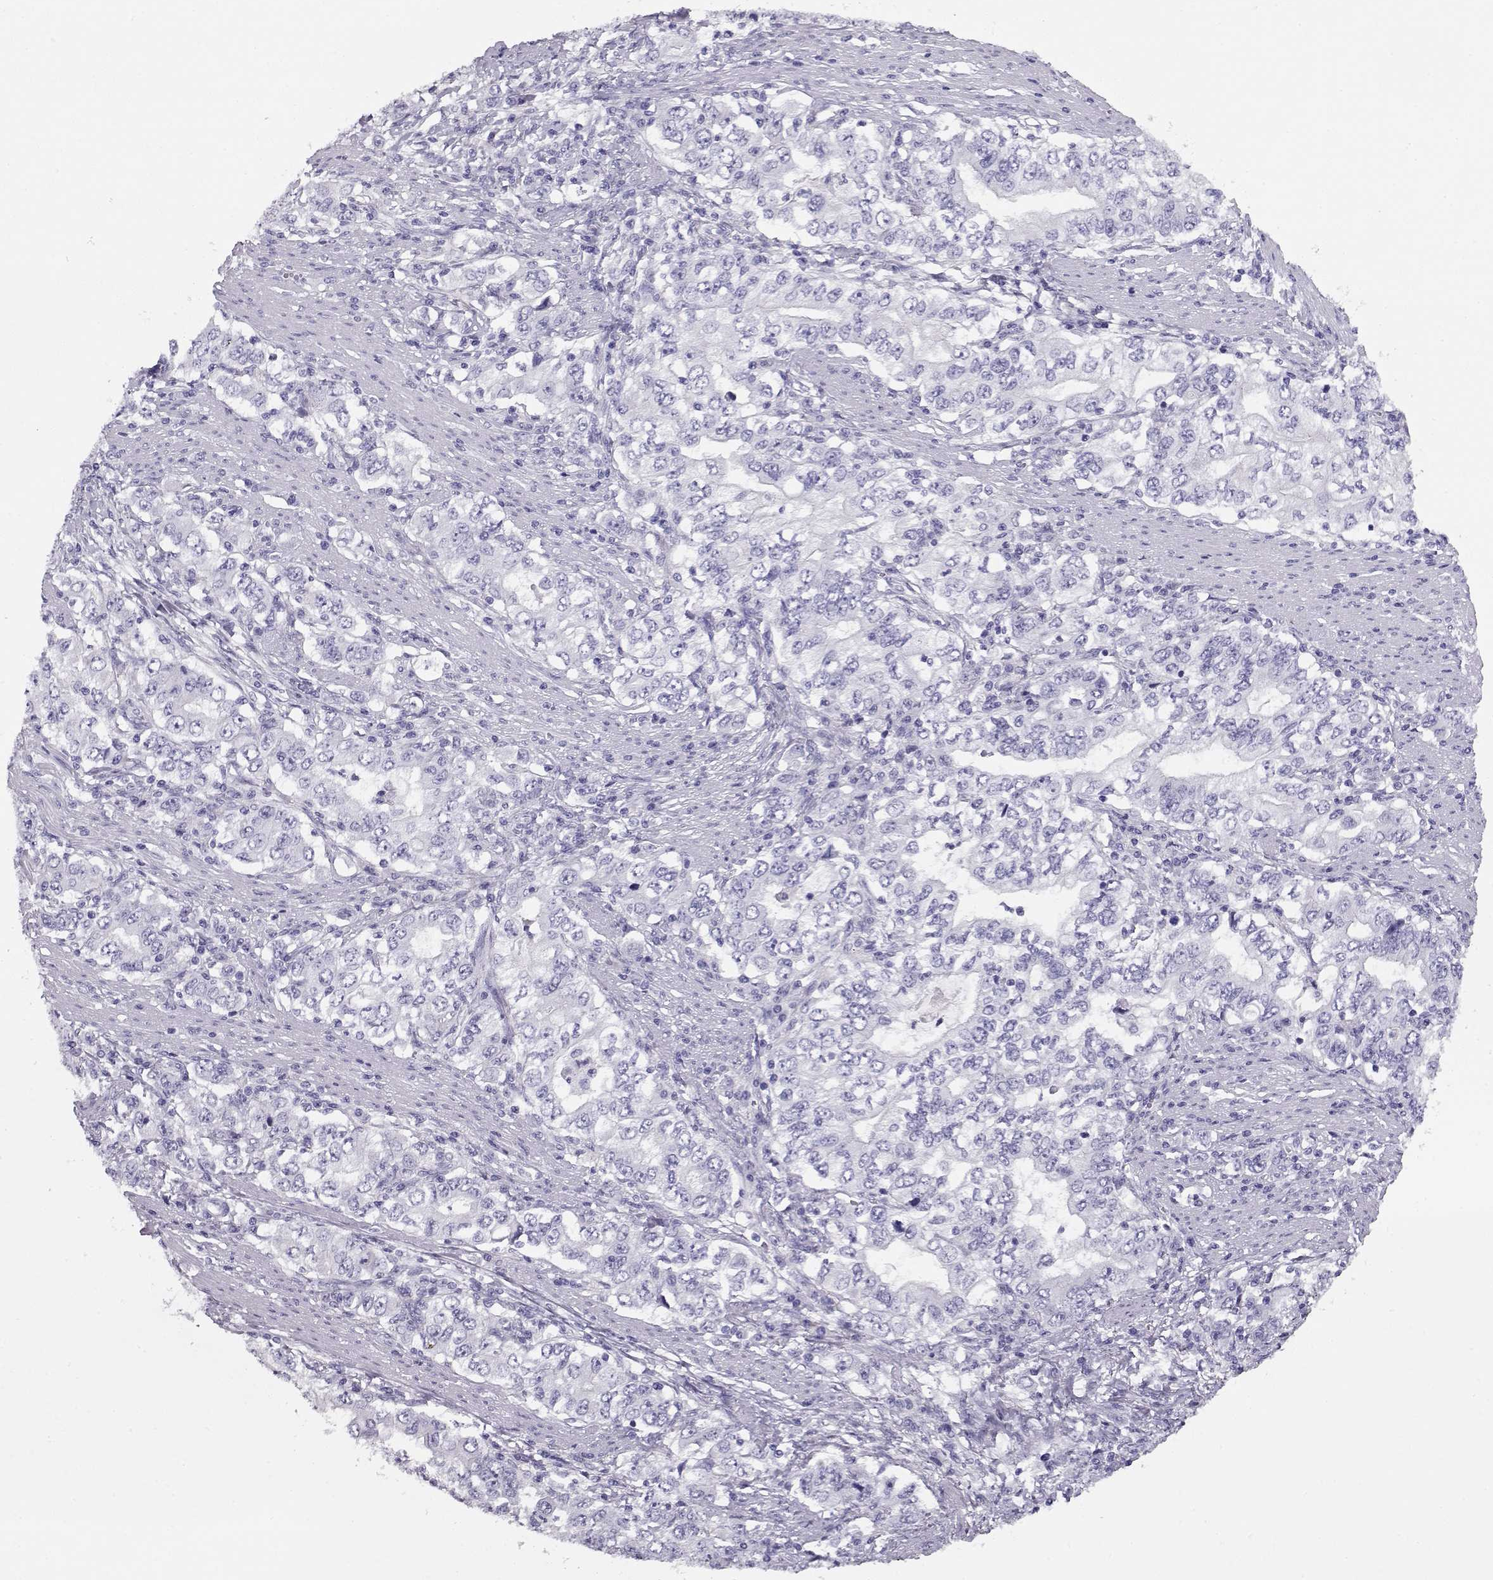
{"staining": {"intensity": "negative", "quantity": "none", "location": "none"}, "tissue": "stomach cancer", "cell_type": "Tumor cells", "image_type": "cancer", "snomed": [{"axis": "morphology", "description": "Adenocarcinoma, NOS"}, {"axis": "topography", "description": "Stomach, lower"}], "caption": "The micrograph displays no staining of tumor cells in stomach adenocarcinoma.", "gene": "CRX", "patient": {"sex": "female", "age": 72}}